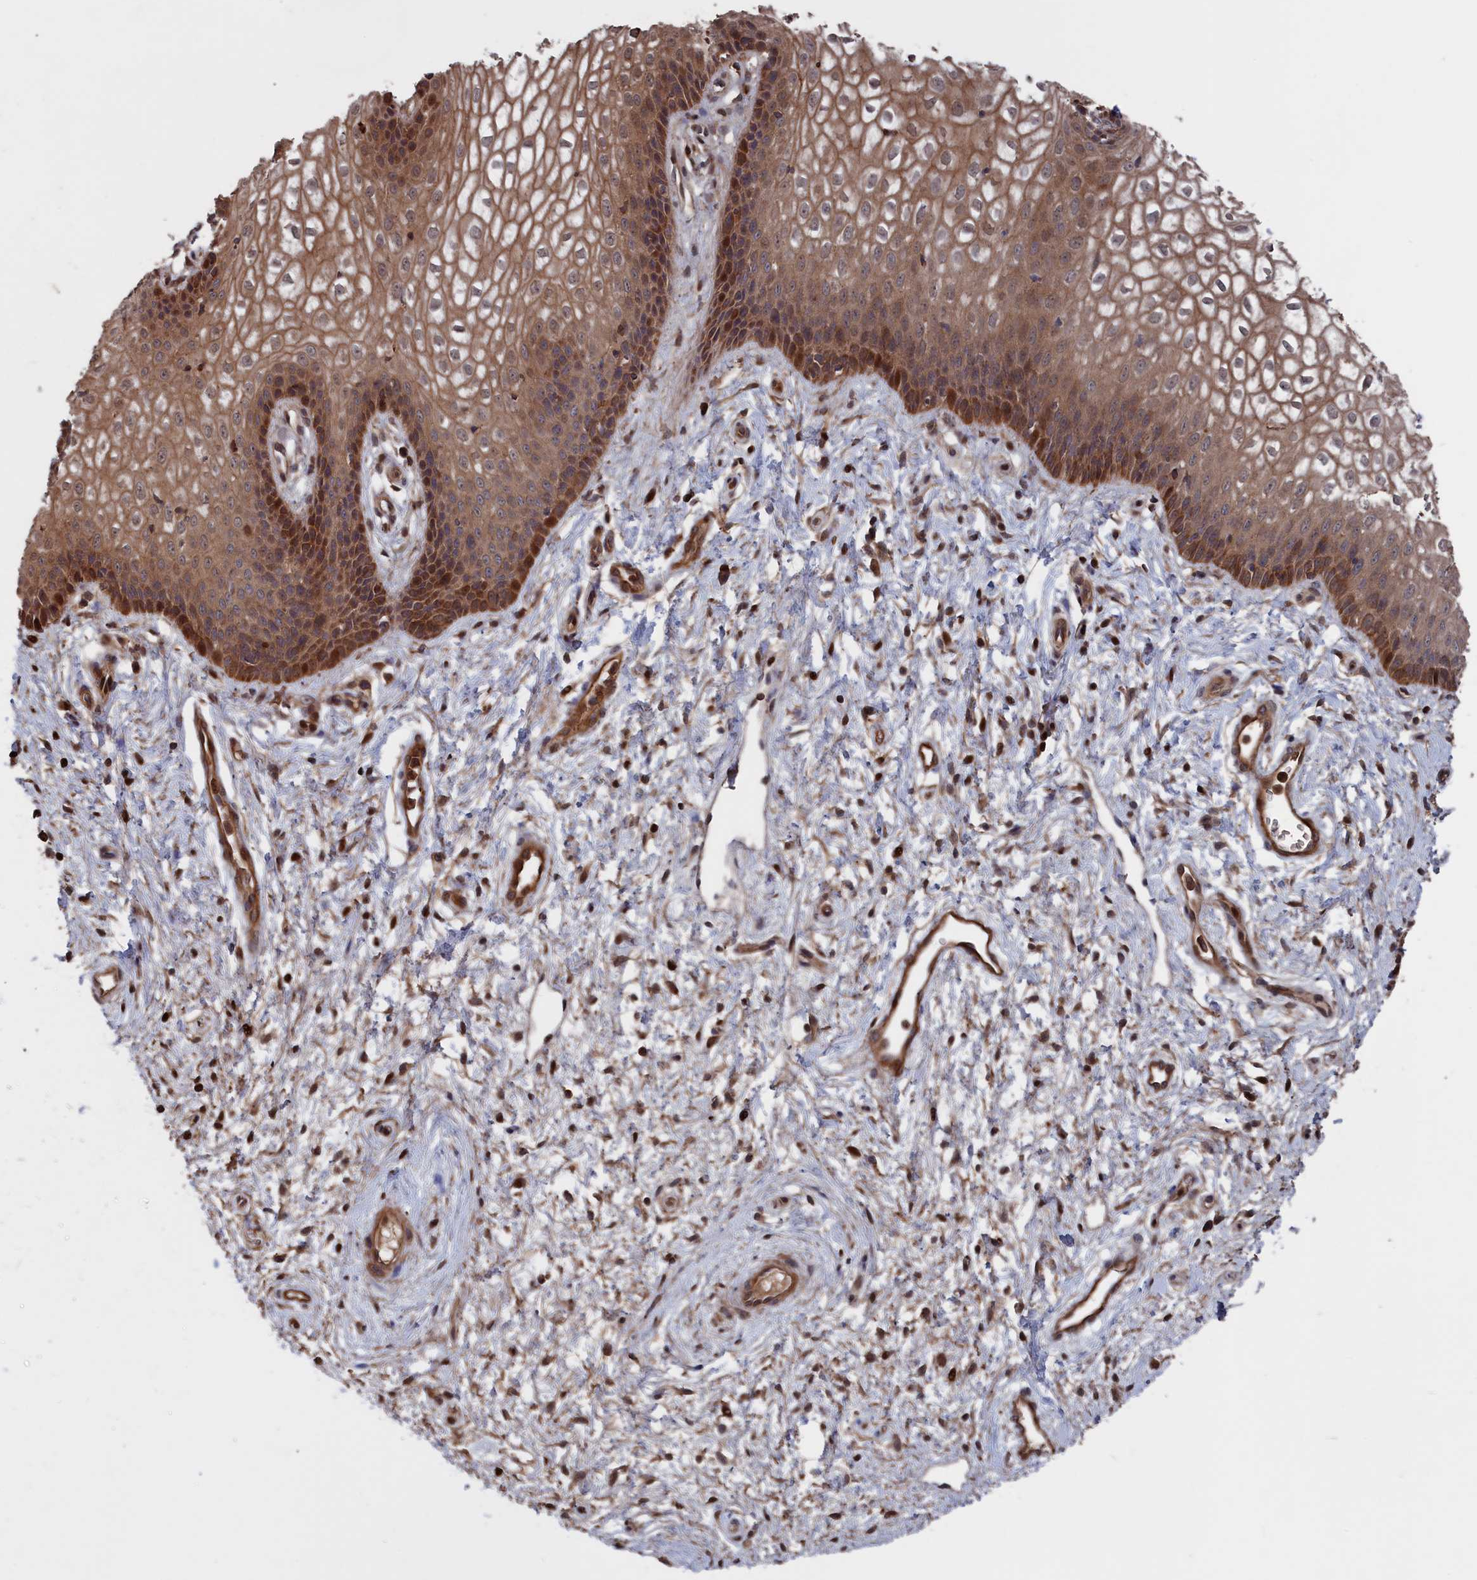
{"staining": {"intensity": "moderate", "quantity": ">75%", "location": "cytoplasmic/membranous,nuclear"}, "tissue": "vagina", "cell_type": "Squamous epithelial cells", "image_type": "normal", "snomed": [{"axis": "morphology", "description": "Normal tissue, NOS"}, {"axis": "topography", "description": "Vagina"}], "caption": "Immunohistochemistry staining of unremarkable vagina, which demonstrates medium levels of moderate cytoplasmic/membranous,nuclear positivity in approximately >75% of squamous epithelial cells indicating moderate cytoplasmic/membranous,nuclear protein staining. The staining was performed using DAB (3,3'-diaminobenzidine) (brown) for protein detection and nuclei were counterstained in hematoxylin (blue).", "gene": "PLA2G15", "patient": {"sex": "female", "age": 34}}